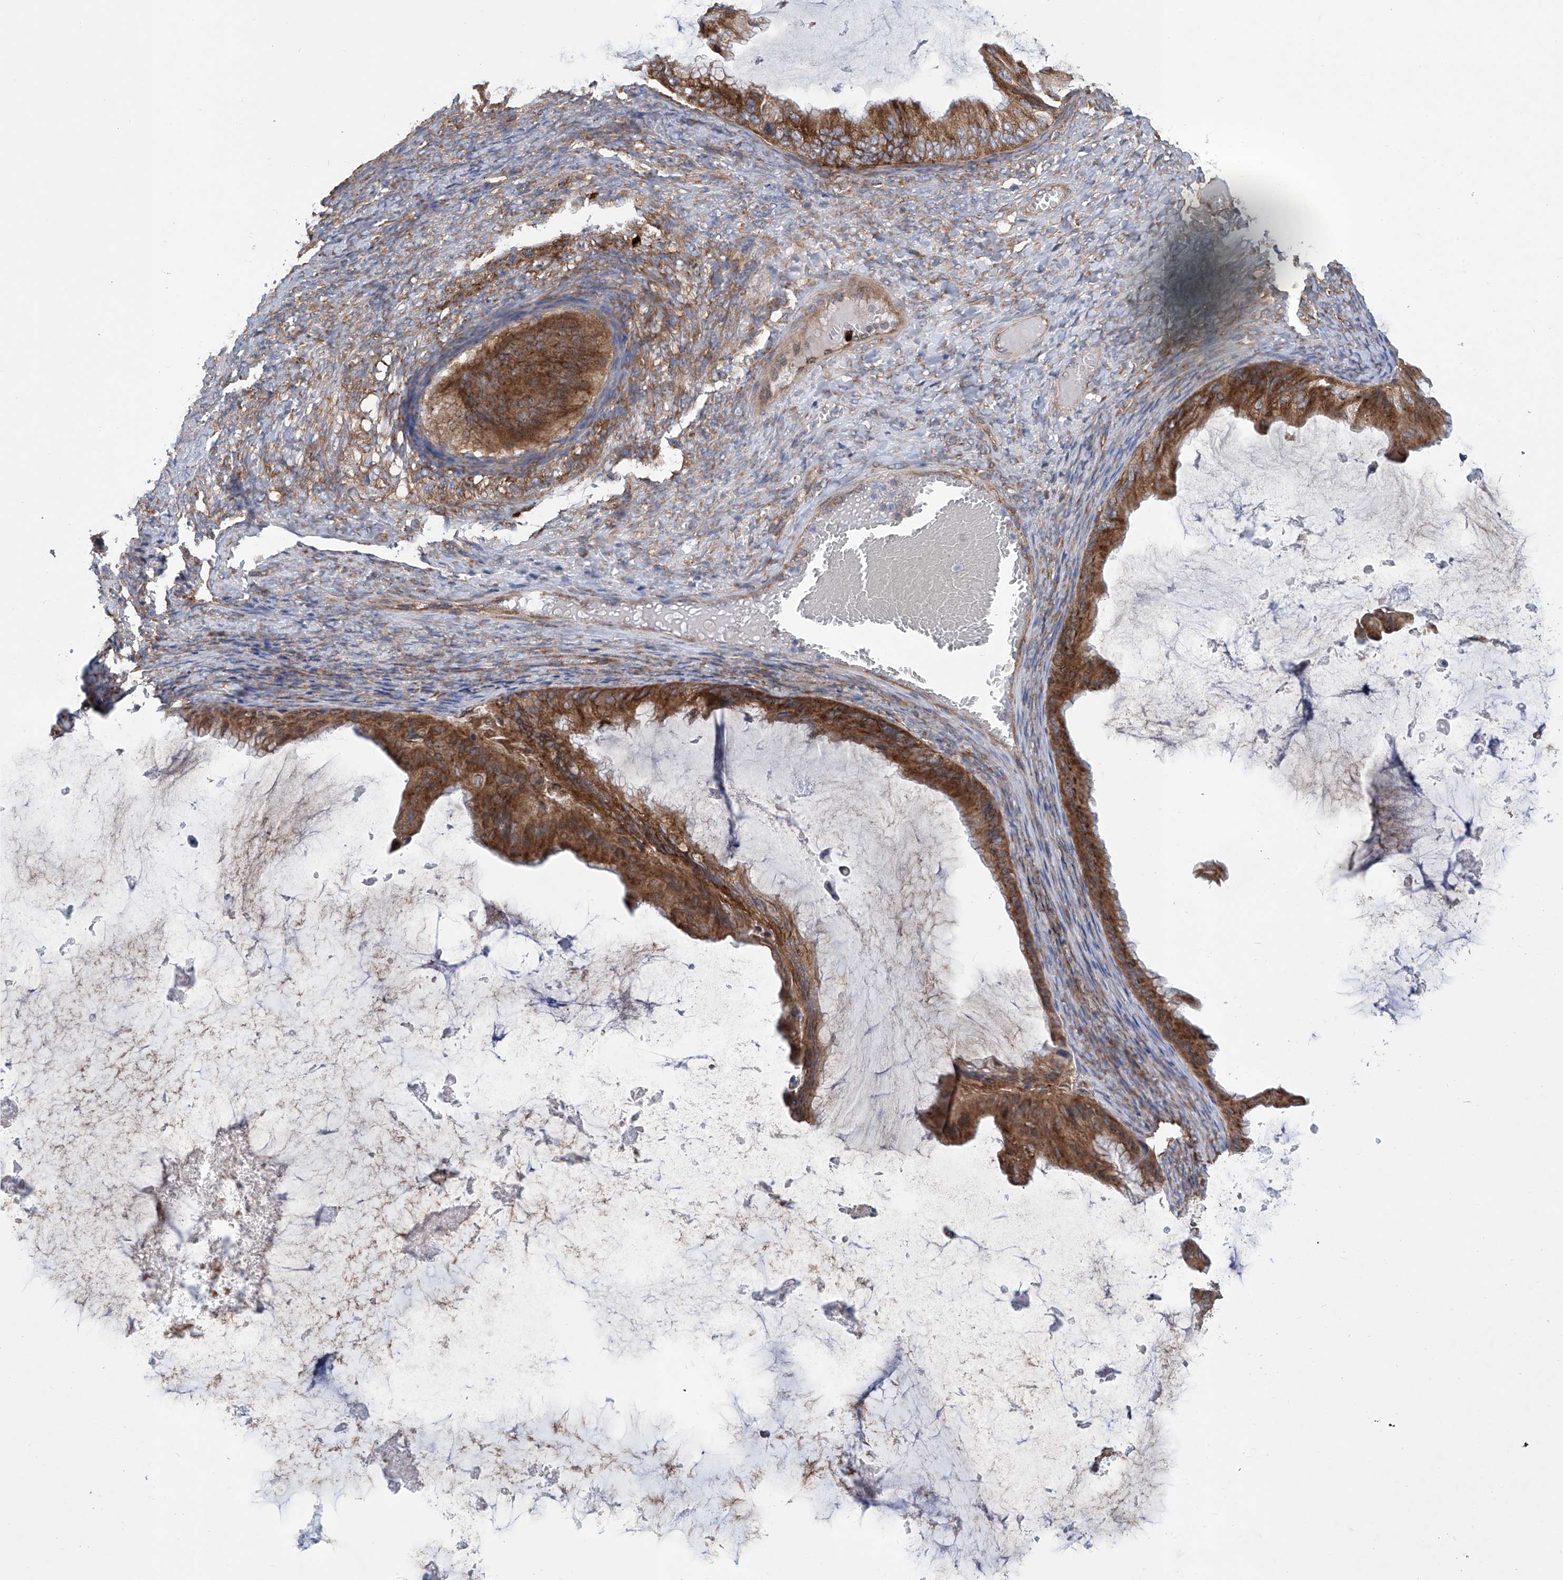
{"staining": {"intensity": "strong", "quantity": ">75%", "location": "cytoplasmic/membranous"}, "tissue": "ovarian cancer", "cell_type": "Tumor cells", "image_type": "cancer", "snomed": [{"axis": "morphology", "description": "Cystadenocarcinoma, mucinous, NOS"}, {"axis": "topography", "description": "Ovary"}], "caption": "An IHC micrograph of neoplastic tissue is shown. Protein staining in brown shows strong cytoplasmic/membranous positivity in ovarian mucinous cystadenocarcinoma within tumor cells.", "gene": "SENP2", "patient": {"sex": "female", "age": 61}}